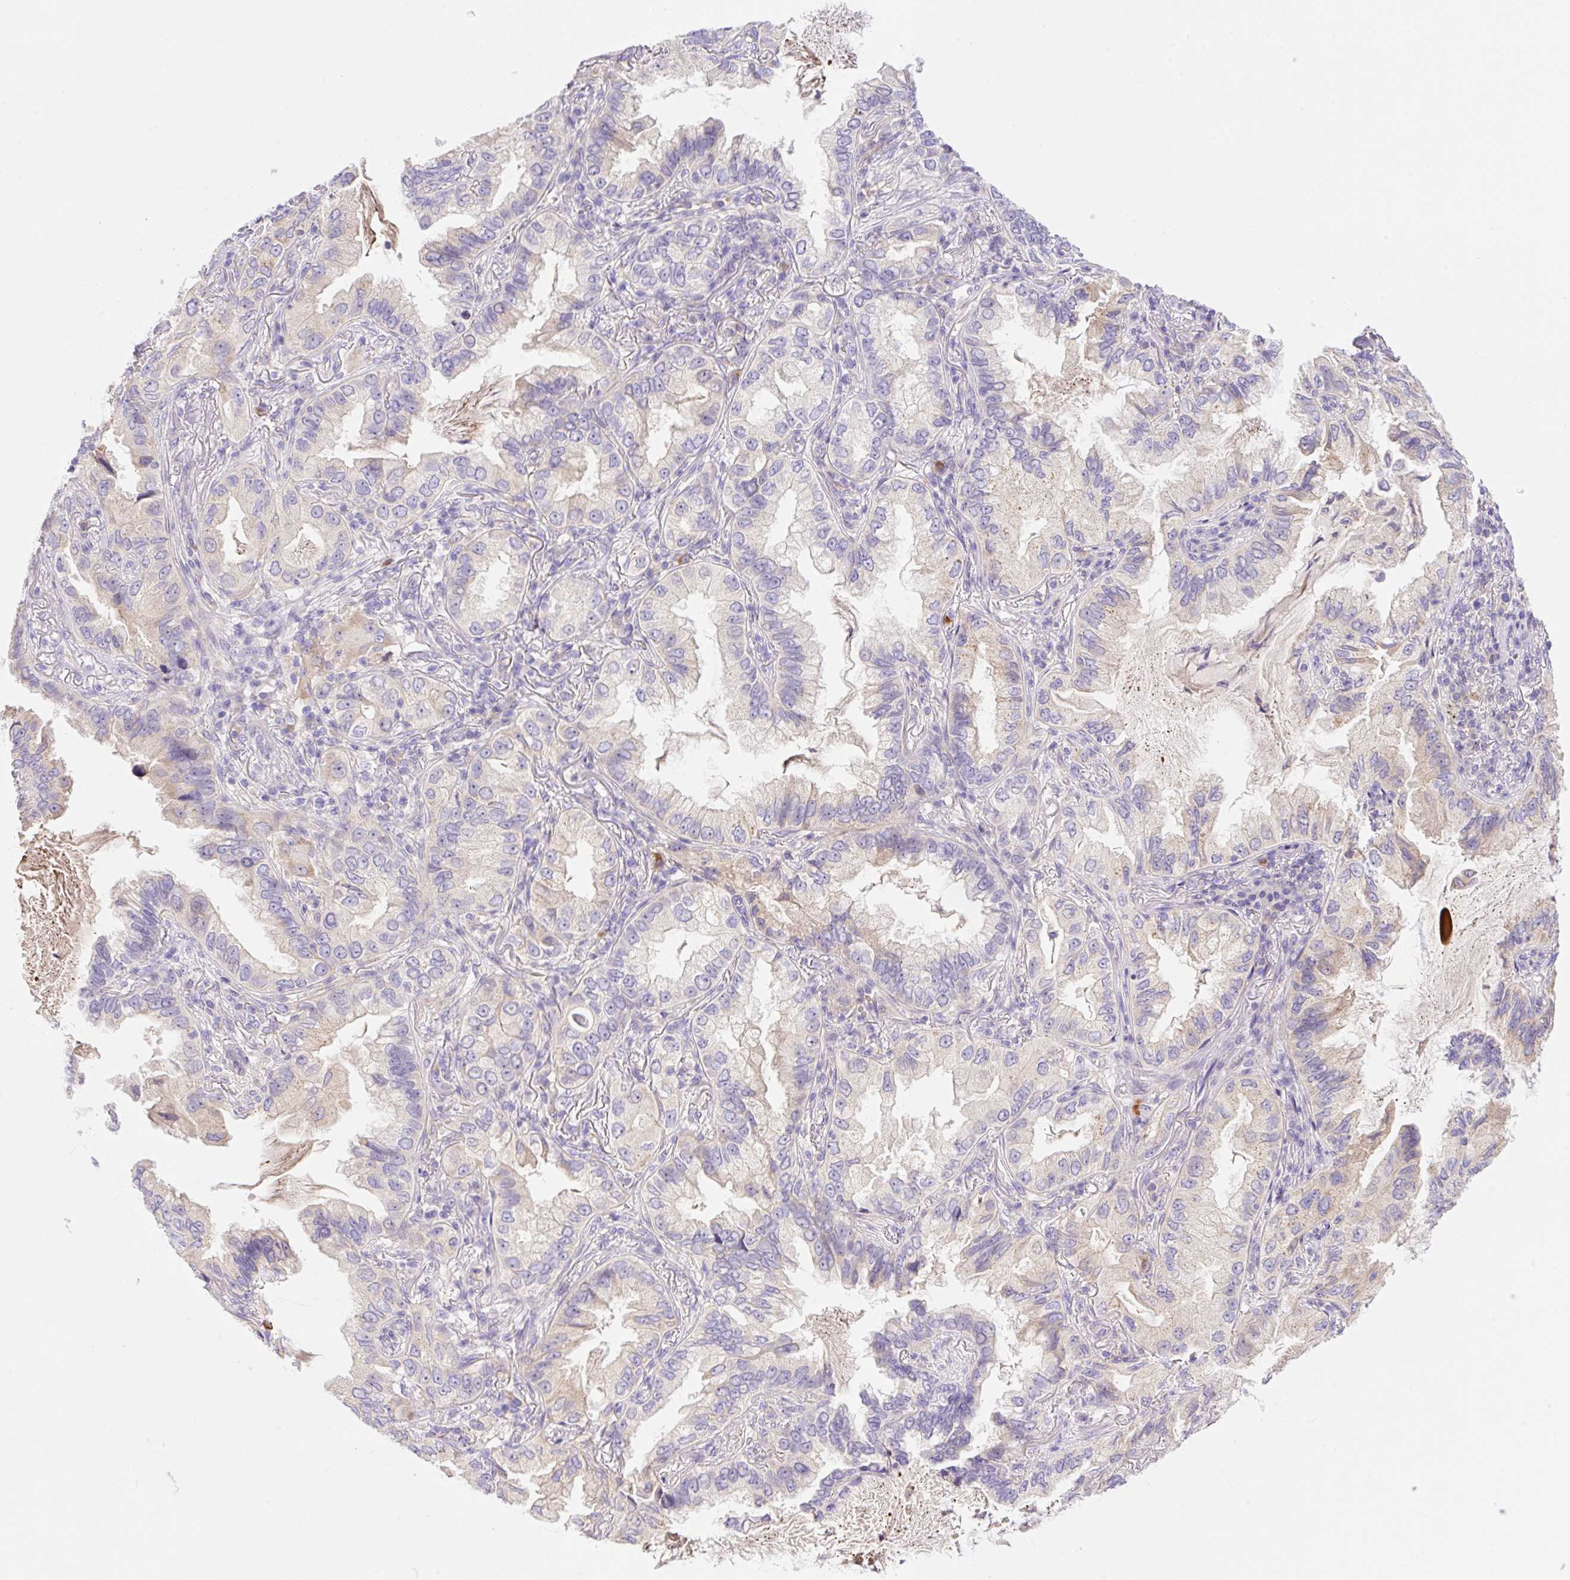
{"staining": {"intensity": "negative", "quantity": "none", "location": "none"}, "tissue": "lung cancer", "cell_type": "Tumor cells", "image_type": "cancer", "snomed": [{"axis": "morphology", "description": "Adenocarcinoma, NOS"}, {"axis": "topography", "description": "Lung"}], "caption": "This is a micrograph of immunohistochemistry (IHC) staining of adenocarcinoma (lung), which shows no expression in tumor cells.", "gene": "DENND5A", "patient": {"sex": "female", "age": 69}}